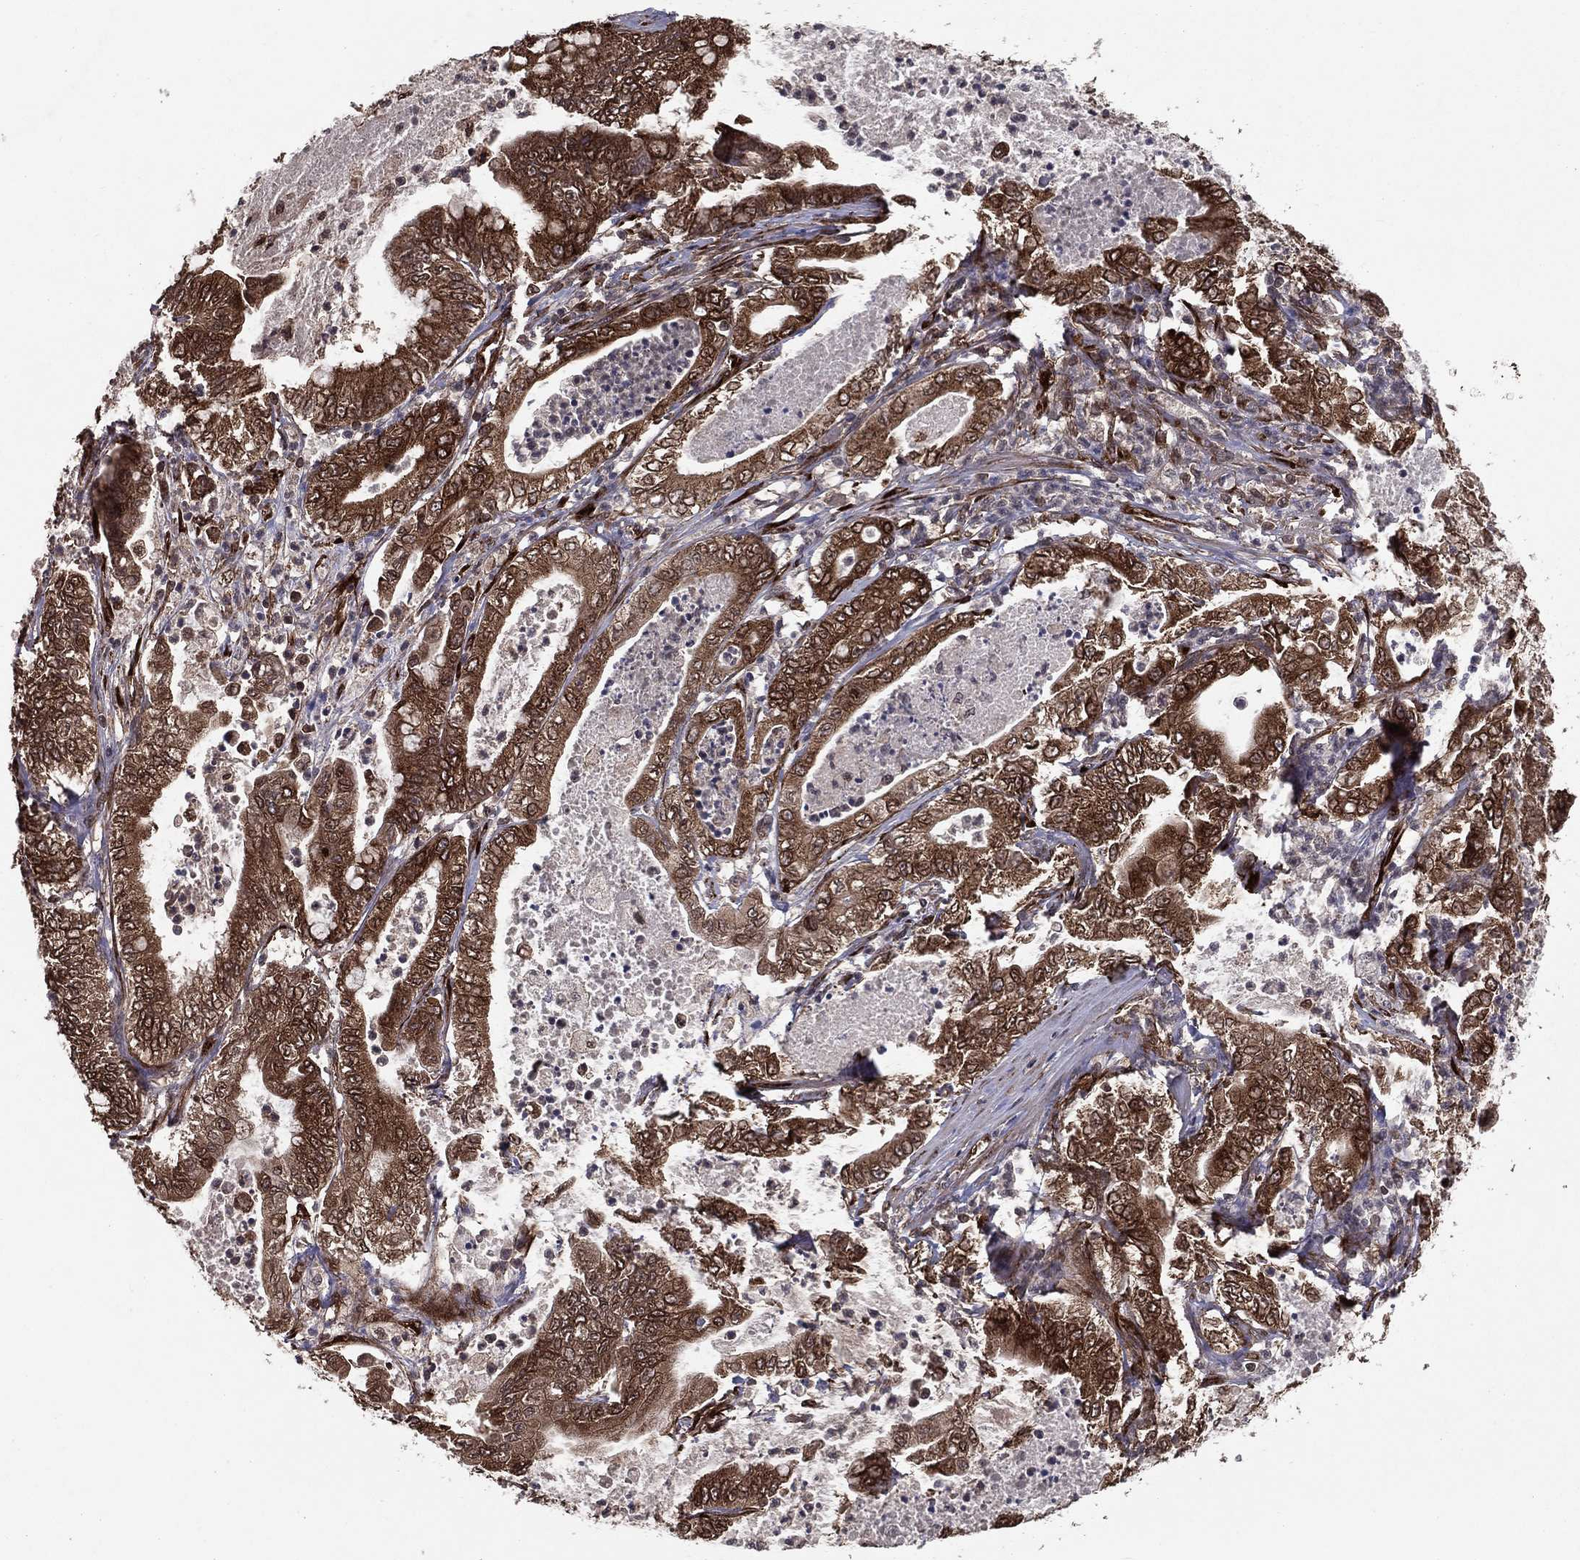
{"staining": {"intensity": "moderate", "quantity": ">75%", "location": "cytoplasmic/membranous"}, "tissue": "pancreatic cancer", "cell_type": "Tumor cells", "image_type": "cancer", "snomed": [{"axis": "morphology", "description": "Adenocarcinoma, NOS"}, {"axis": "topography", "description": "Pancreas"}], "caption": "Pancreatic adenocarcinoma tissue shows moderate cytoplasmic/membranous expression in about >75% of tumor cells", "gene": "CERS2", "patient": {"sex": "male", "age": 71}}